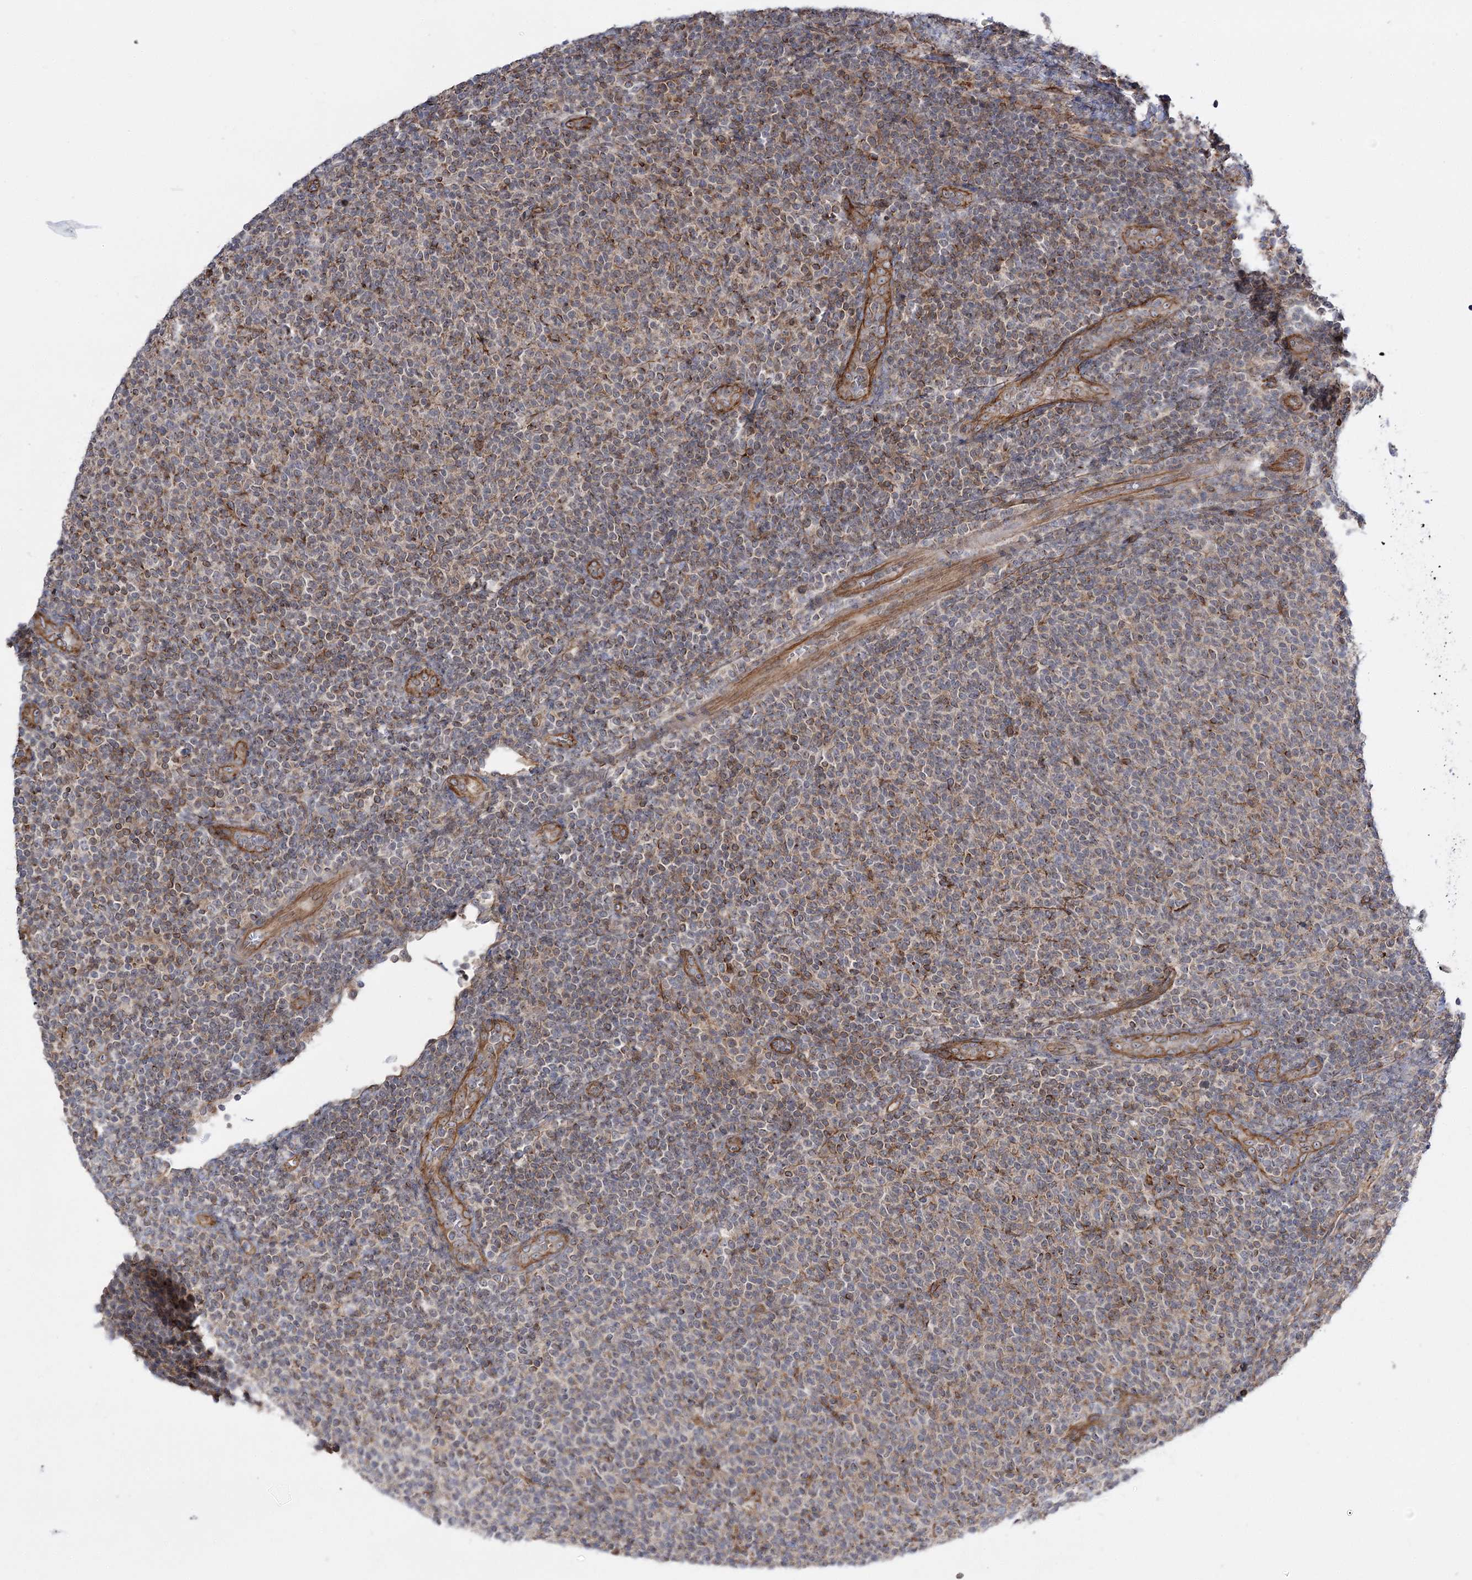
{"staining": {"intensity": "weak", "quantity": "25%-75%", "location": "cytoplasmic/membranous"}, "tissue": "lymphoma", "cell_type": "Tumor cells", "image_type": "cancer", "snomed": [{"axis": "morphology", "description": "Malignant lymphoma, non-Hodgkin's type, Low grade"}, {"axis": "topography", "description": "Lymph node"}], "caption": "Immunohistochemical staining of malignant lymphoma, non-Hodgkin's type (low-grade) displays low levels of weak cytoplasmic/membranous protein expression in approximately 25%-75% of tumor cells. Using DAB (brown) and hematoxylin (blue) stains, captured at high magnification using brightfield microscopy.", "gene": "SH3BP5L", "patient": {"sex": "male", "age": 66}}